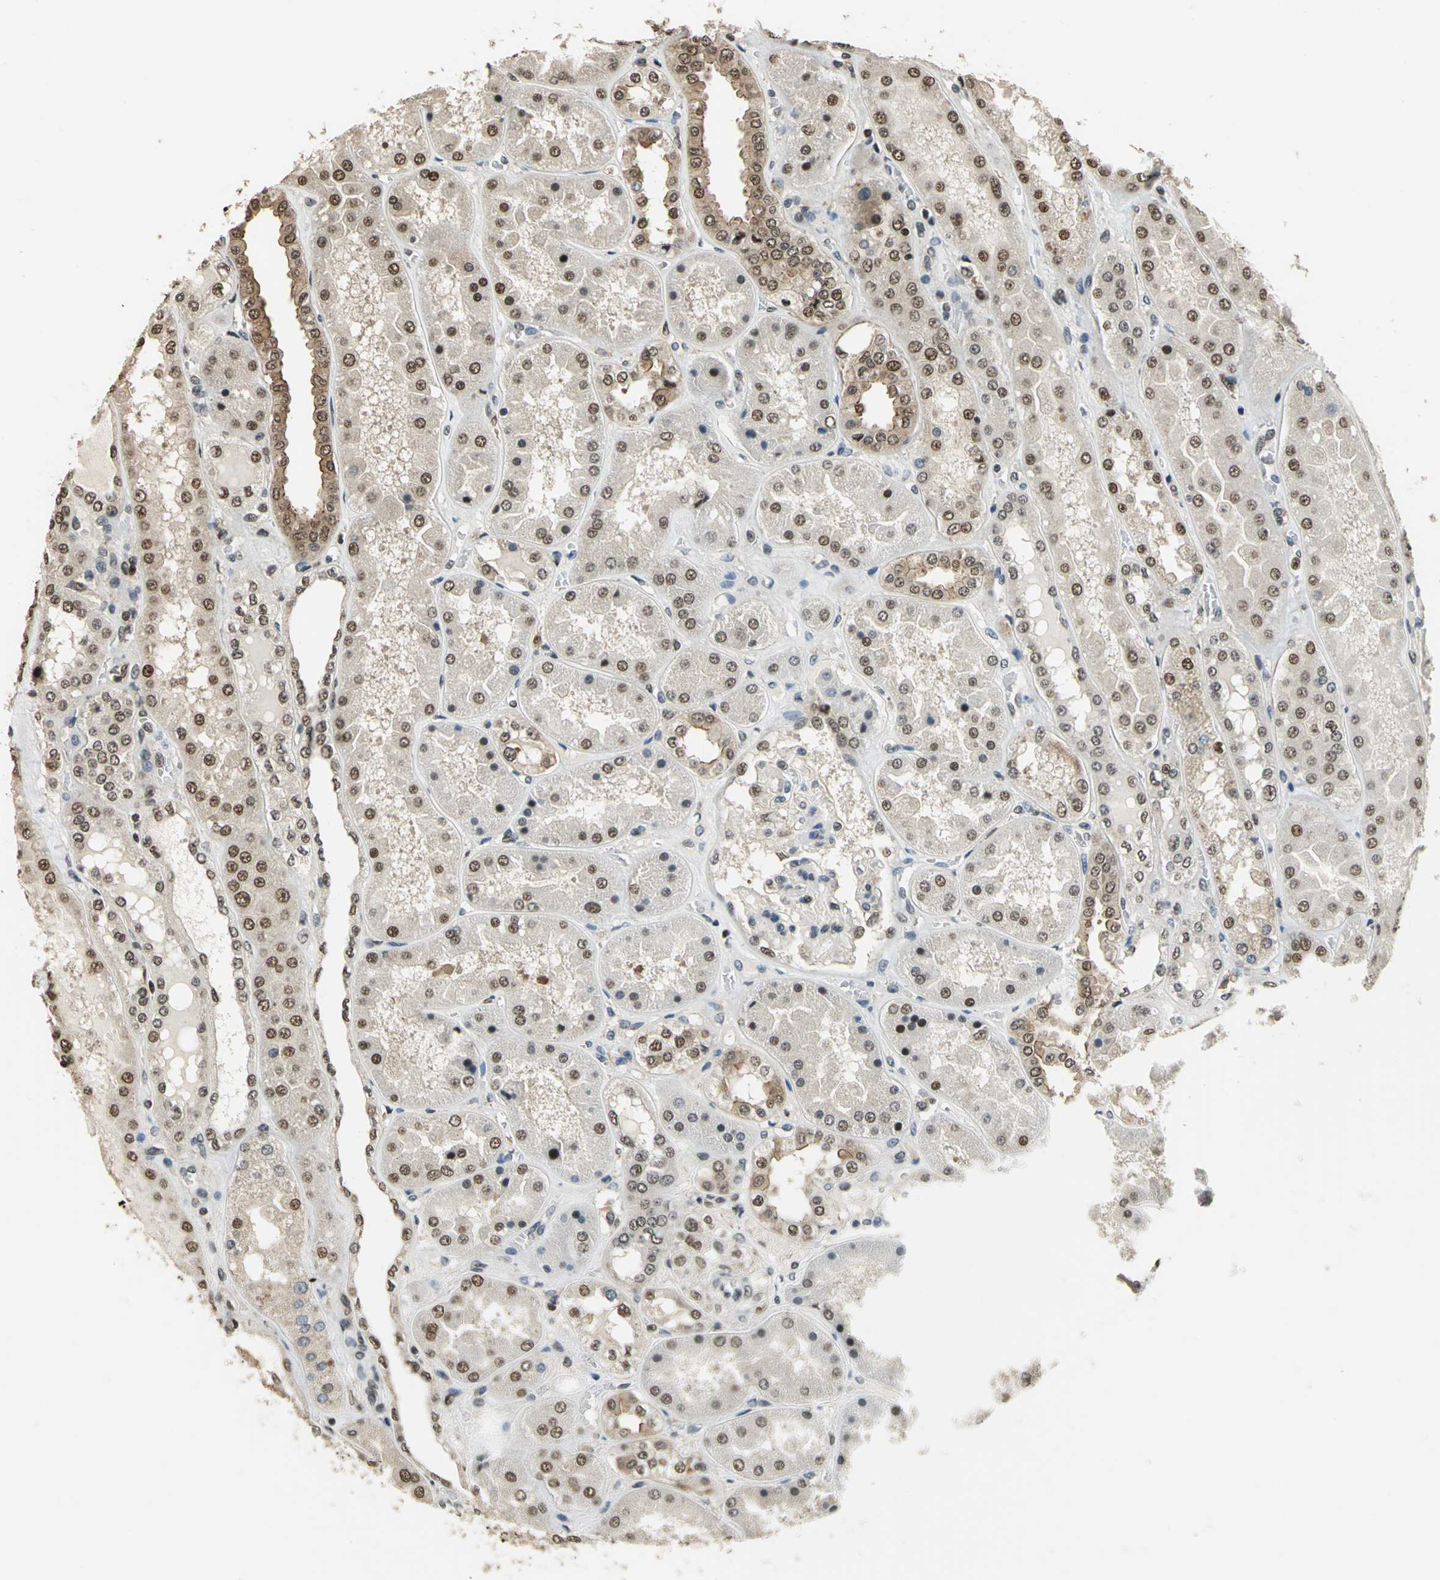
{"staining": {"intensity": "weak", "quantity": "25%-75%", "location": "cytoplasmic/membranous,nuclear"}, "tissue": "kidney", "cell_type": "Cells in glomeruli", "image_type": "normal", "snomed": [{"axis": "morphology", "description": "Normal tissue, NOS"}, {"axis": "topography", "description": "Kidney"}], "caption": "Protein staining by immunohistochemistry (IHC) exhibits weak cytoplasmic/membranous,nuclear expression in about 25%-75% of cells in glomeruli in unremarkable kidney. (DAB IHC, brown staining for protein, blue staining for nuclei).", "gene": "MIS18BP1", "patient": {"sex": "female", "age": 56}}